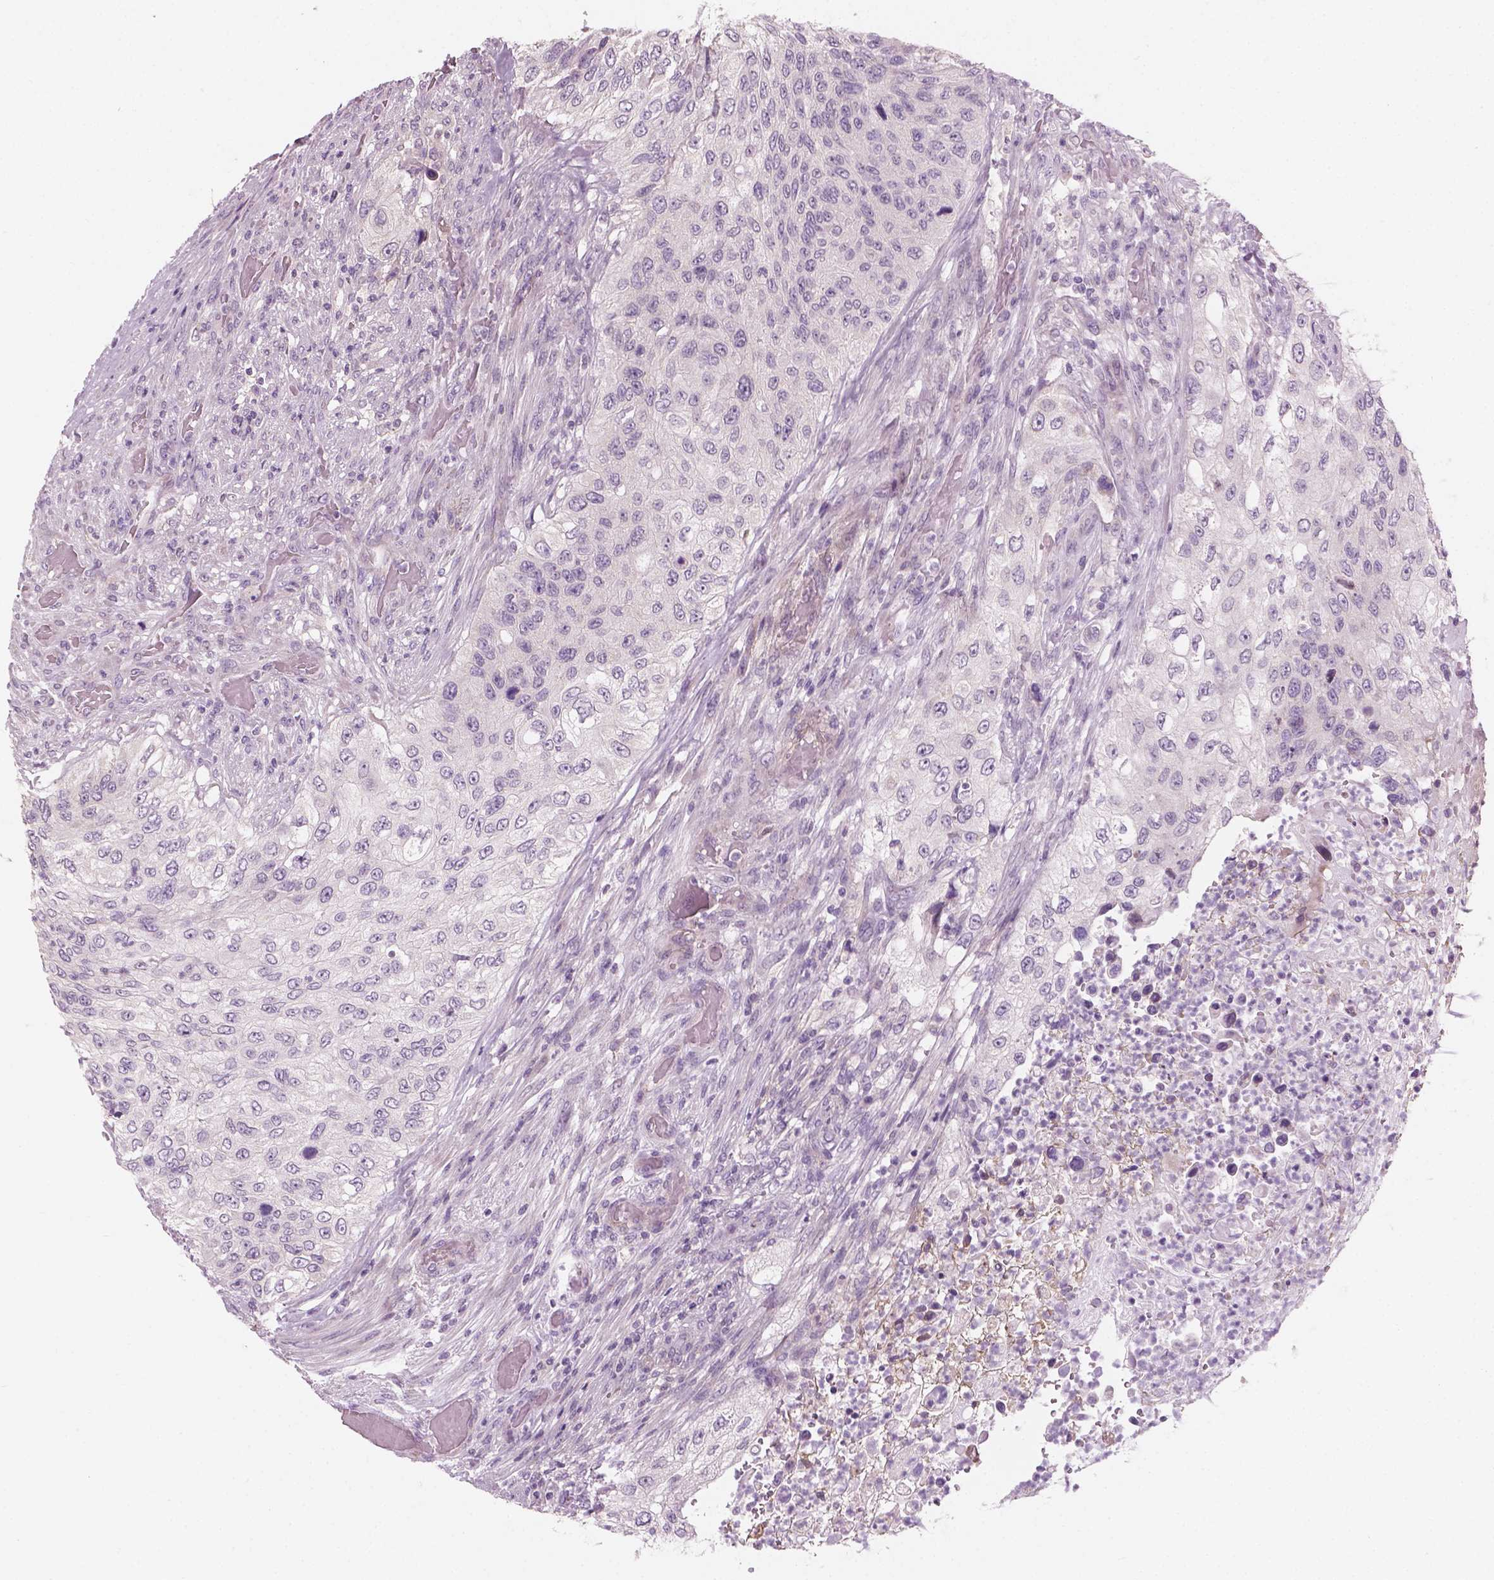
{"staining": {"intensity": "negative", "quantity": "none", "location": "none"}, "tissue": "urothelial cancer", "cell_type": "Tumor cells", "image_type": "cancer", "snomed": [{"axis": "morphology", "description": "Urothelial carcinoma, High grade"}, {"axis": "topography", "description": "Urinary bladder"}], "caption": "Urothelial cancer was stained to show a protein in brown. There is no significant staining in tumor cells. (Immunohistochemistry, brightfield microscopy, high magnification).", "gene": "CFAP126", "patient": {"sex": "female", "age": 60}}